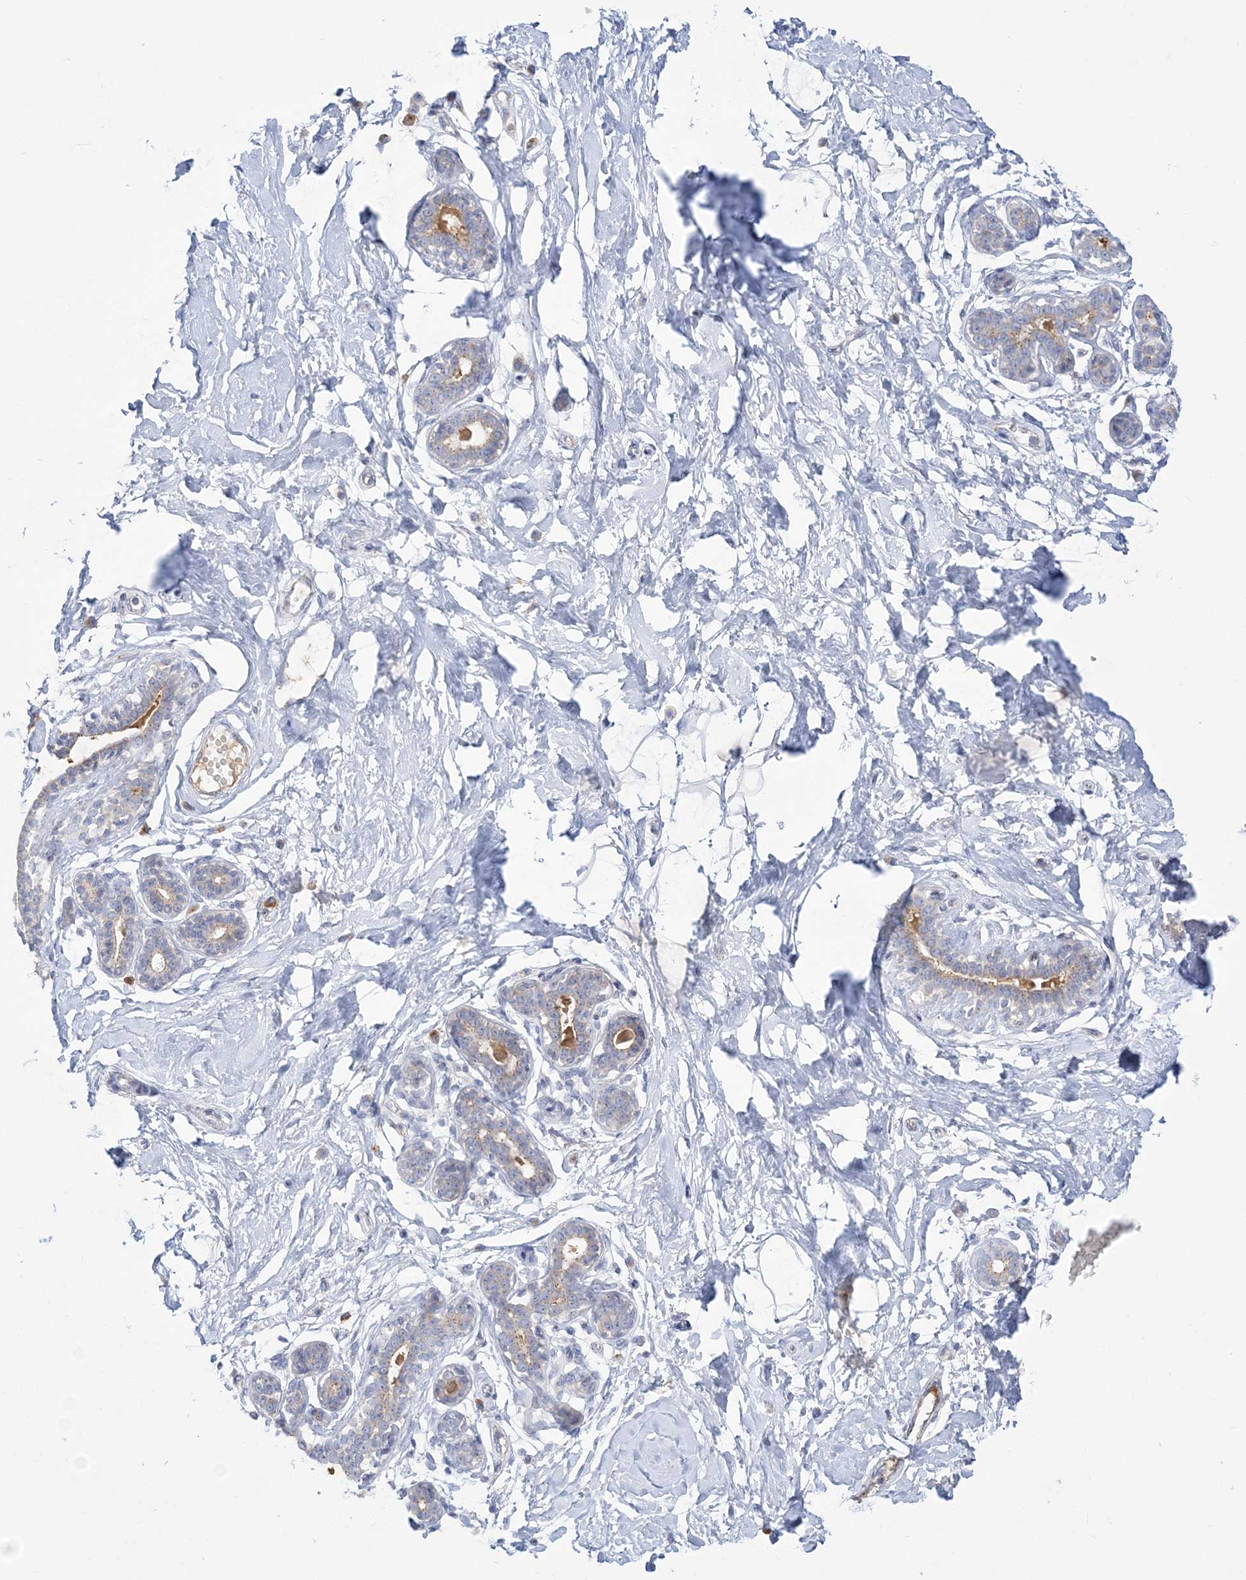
{"staining": {"intensity": "negative", "quantity": "none", "location": "none"}, "tissue": "breast", "cell_type": "Adipocytes", "image_type": "normal", "snomed": [{"axis": "morphology", "description": "Normal tissue, NOS"}, {"axis": "morphology", "description": "Adenoma, NOS"}, {"axis": "topography", "description": "Breast"}], "caption": "IHC image of benign breast stained for a protein (brown), which demonstrates no positivity in adipocytes.", "gene": "SEMA3D", "patient": {"sex": "female", "age": 23}}